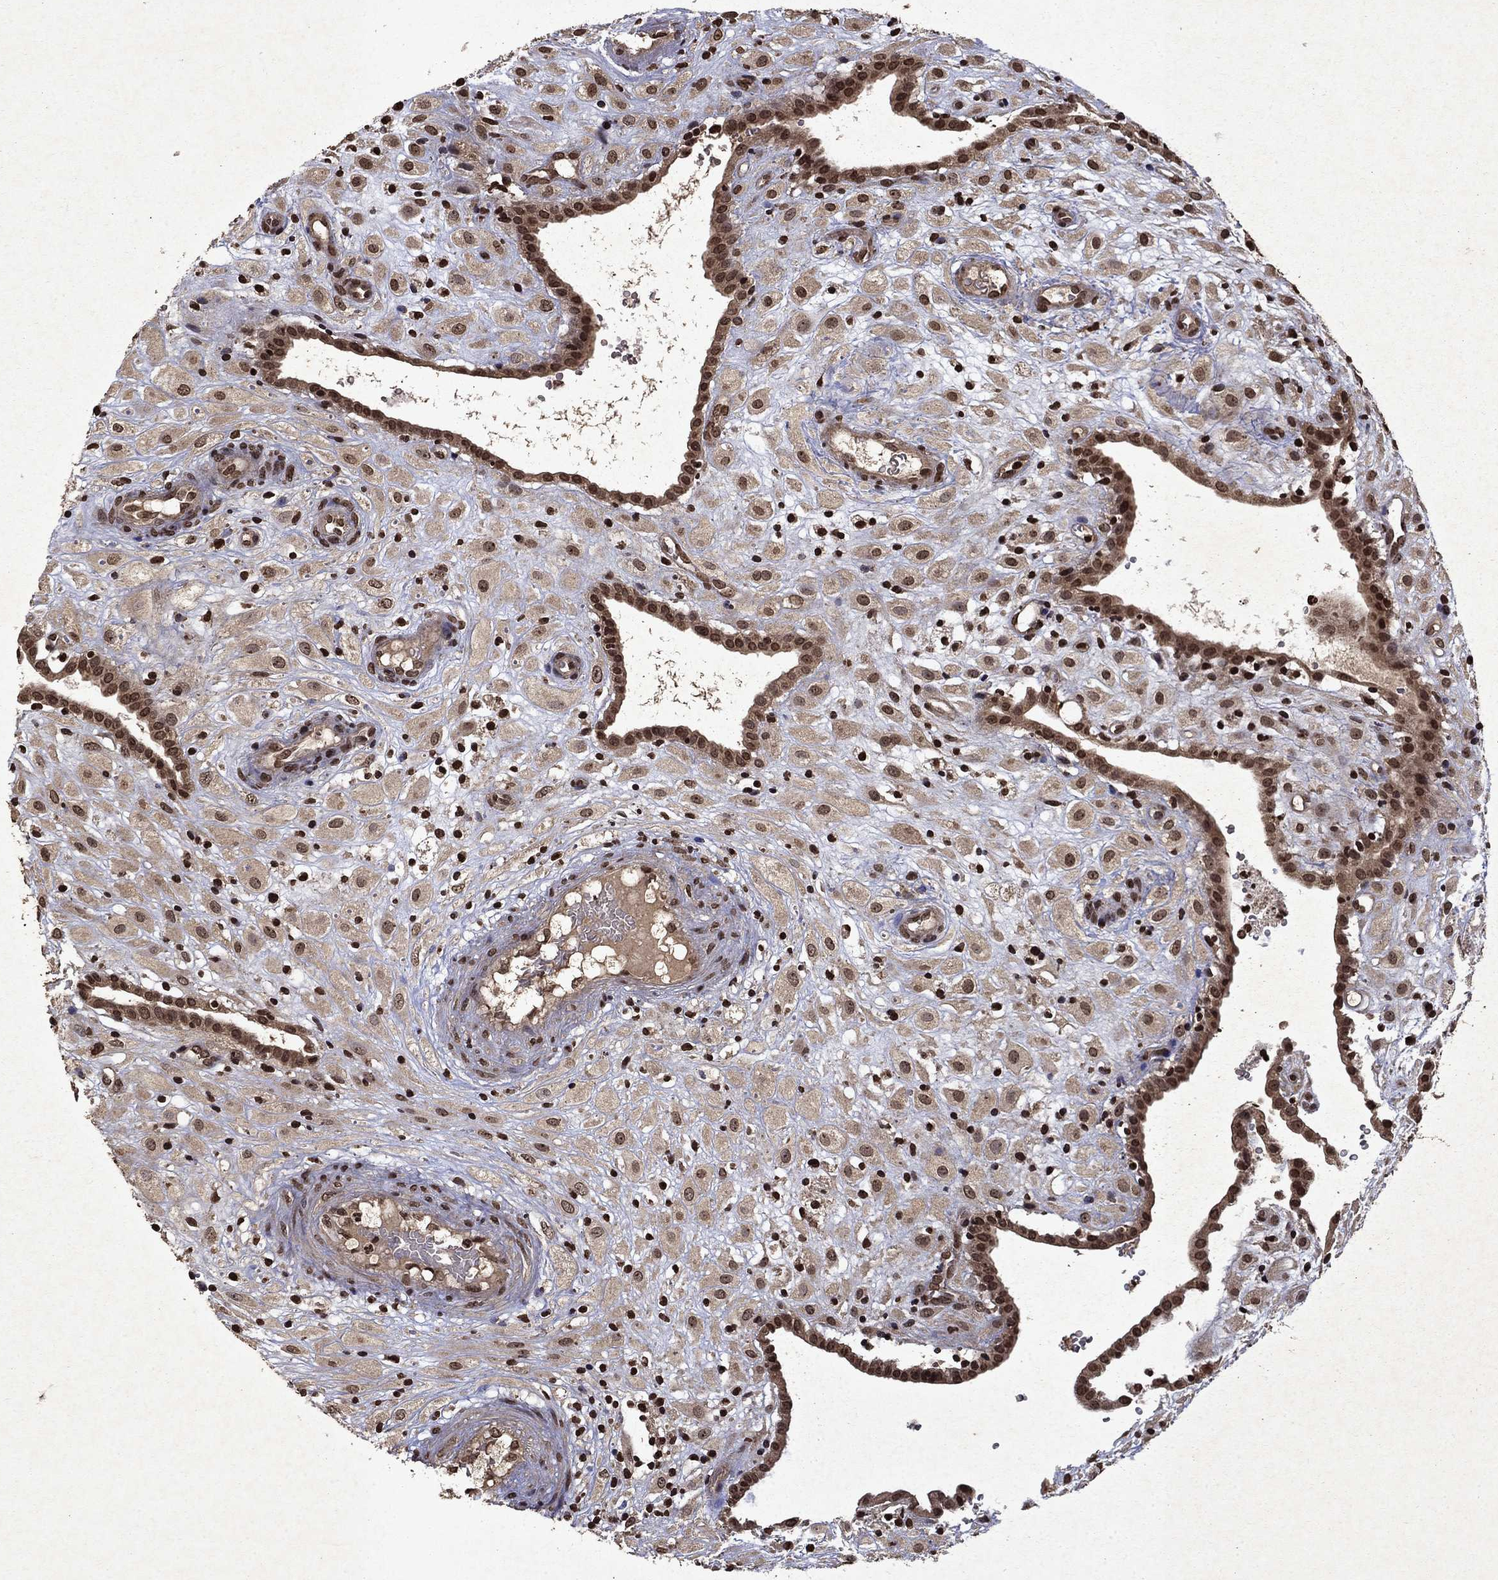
{"staining": {"intensity": "moderate", "quantity": "25%-75%", "location": "nuclear"}, "tissue": "placenta", "cell_type": "Decidual cells", "image_type": "normal", "snomed": [{"axis": "morphology", "description": "Normal tissue, NOS"}, {"axis": "topography", "description": "Placenta"}], "caption": "There is medium levels of moderate nuclear expression in decidual cells of benign placenta, as demonstrated by immunohistochemical staining (brown color).", "gene": "PIN4", "patient": {"sex": "female", "age": 24}}